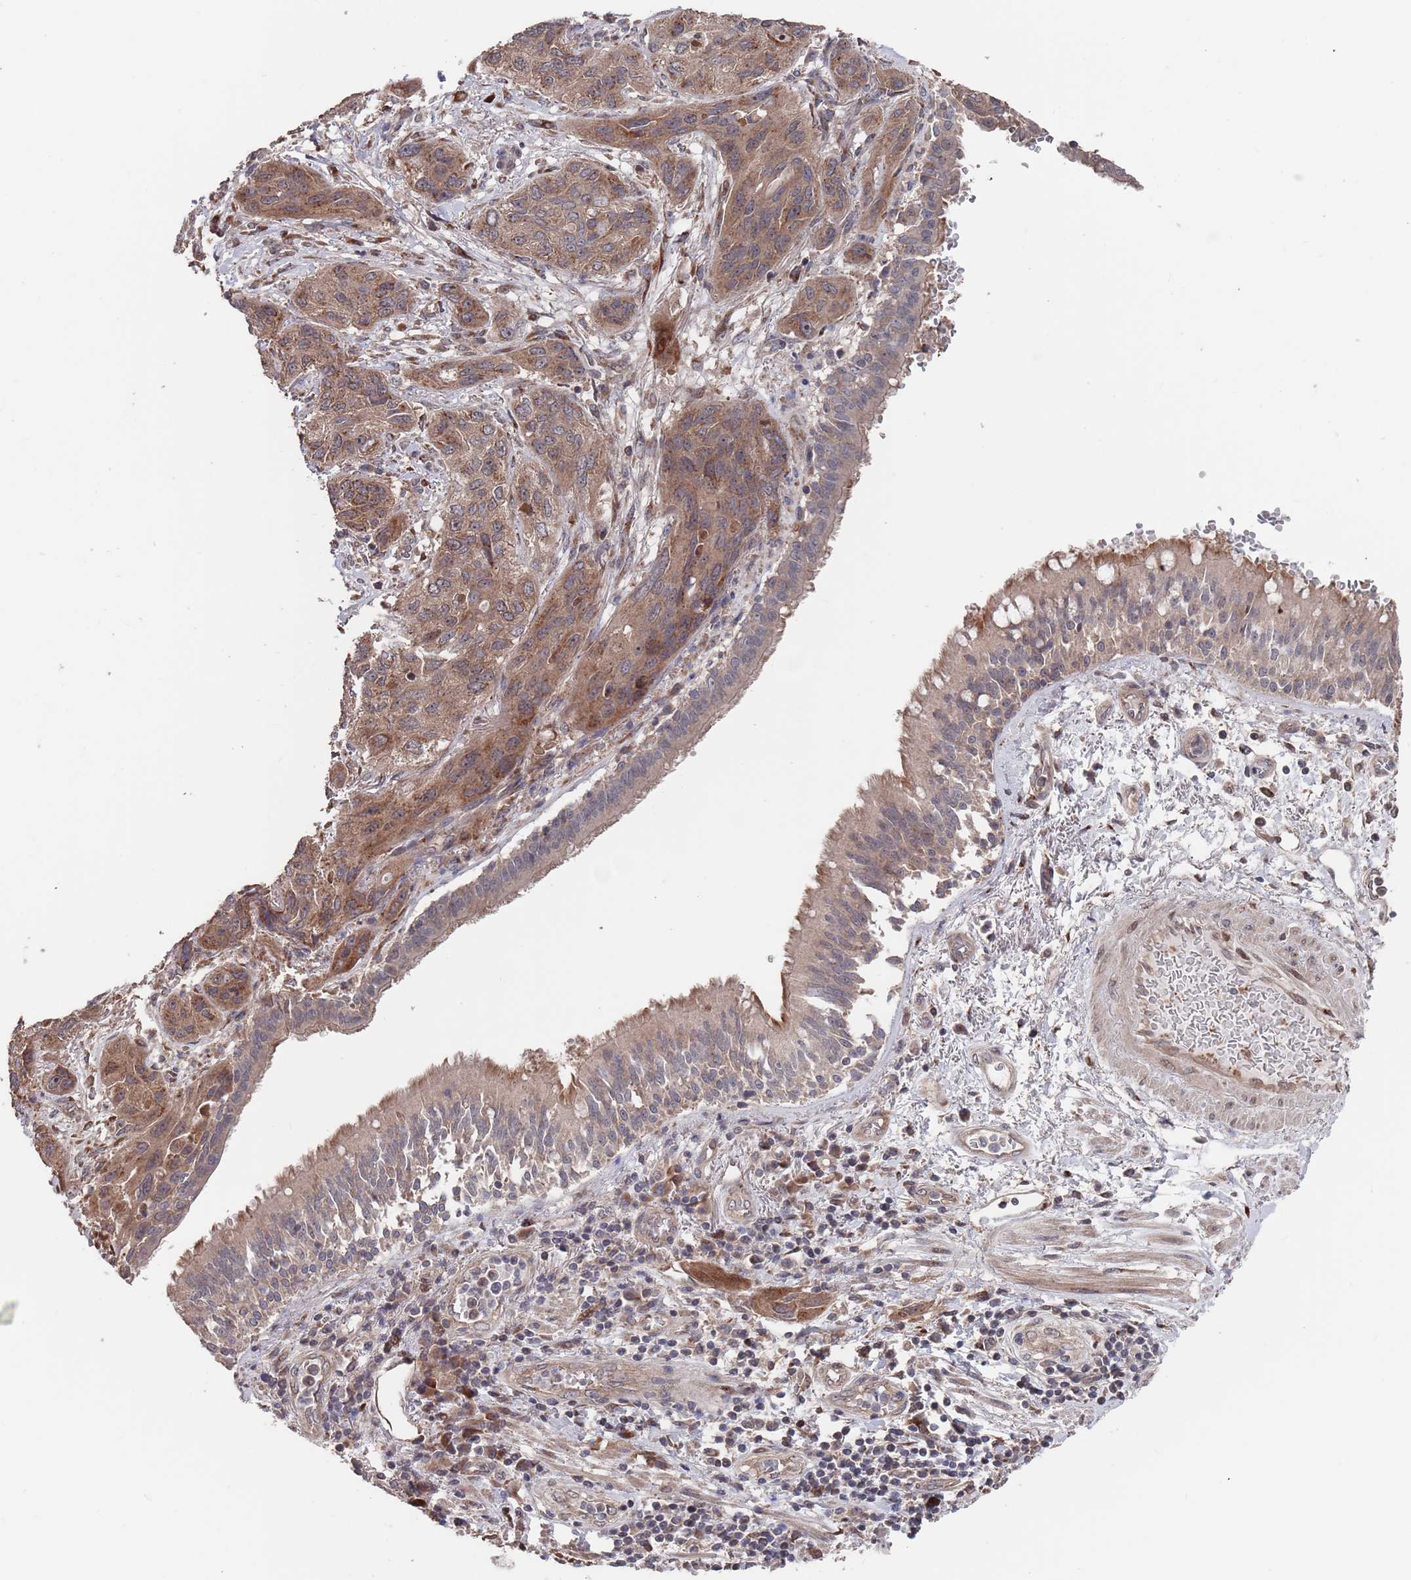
{"staining": {"intensity": "moderate", "quantity": ">75%", "location": "cytoplasmic/membranous"}, "tissue": "lung cancer", "cell_type": "Tumor cells", "image_type": "cancer", "snomed": [{"axis": "morphology", "description": "Squamous cell carcinoma, NOS"}, {"axis": "topography", "description": "Lung"}], "caption": "A high-resolution photomicrograph shows immunohistochemistry staining of lung squamous cell carcinoma, which shows moderate cytoplasmic/membranous positivity in about >75% of tumor cells.", "gene": "UNC45A", "patient": {"sex": "female", "age": 70}}